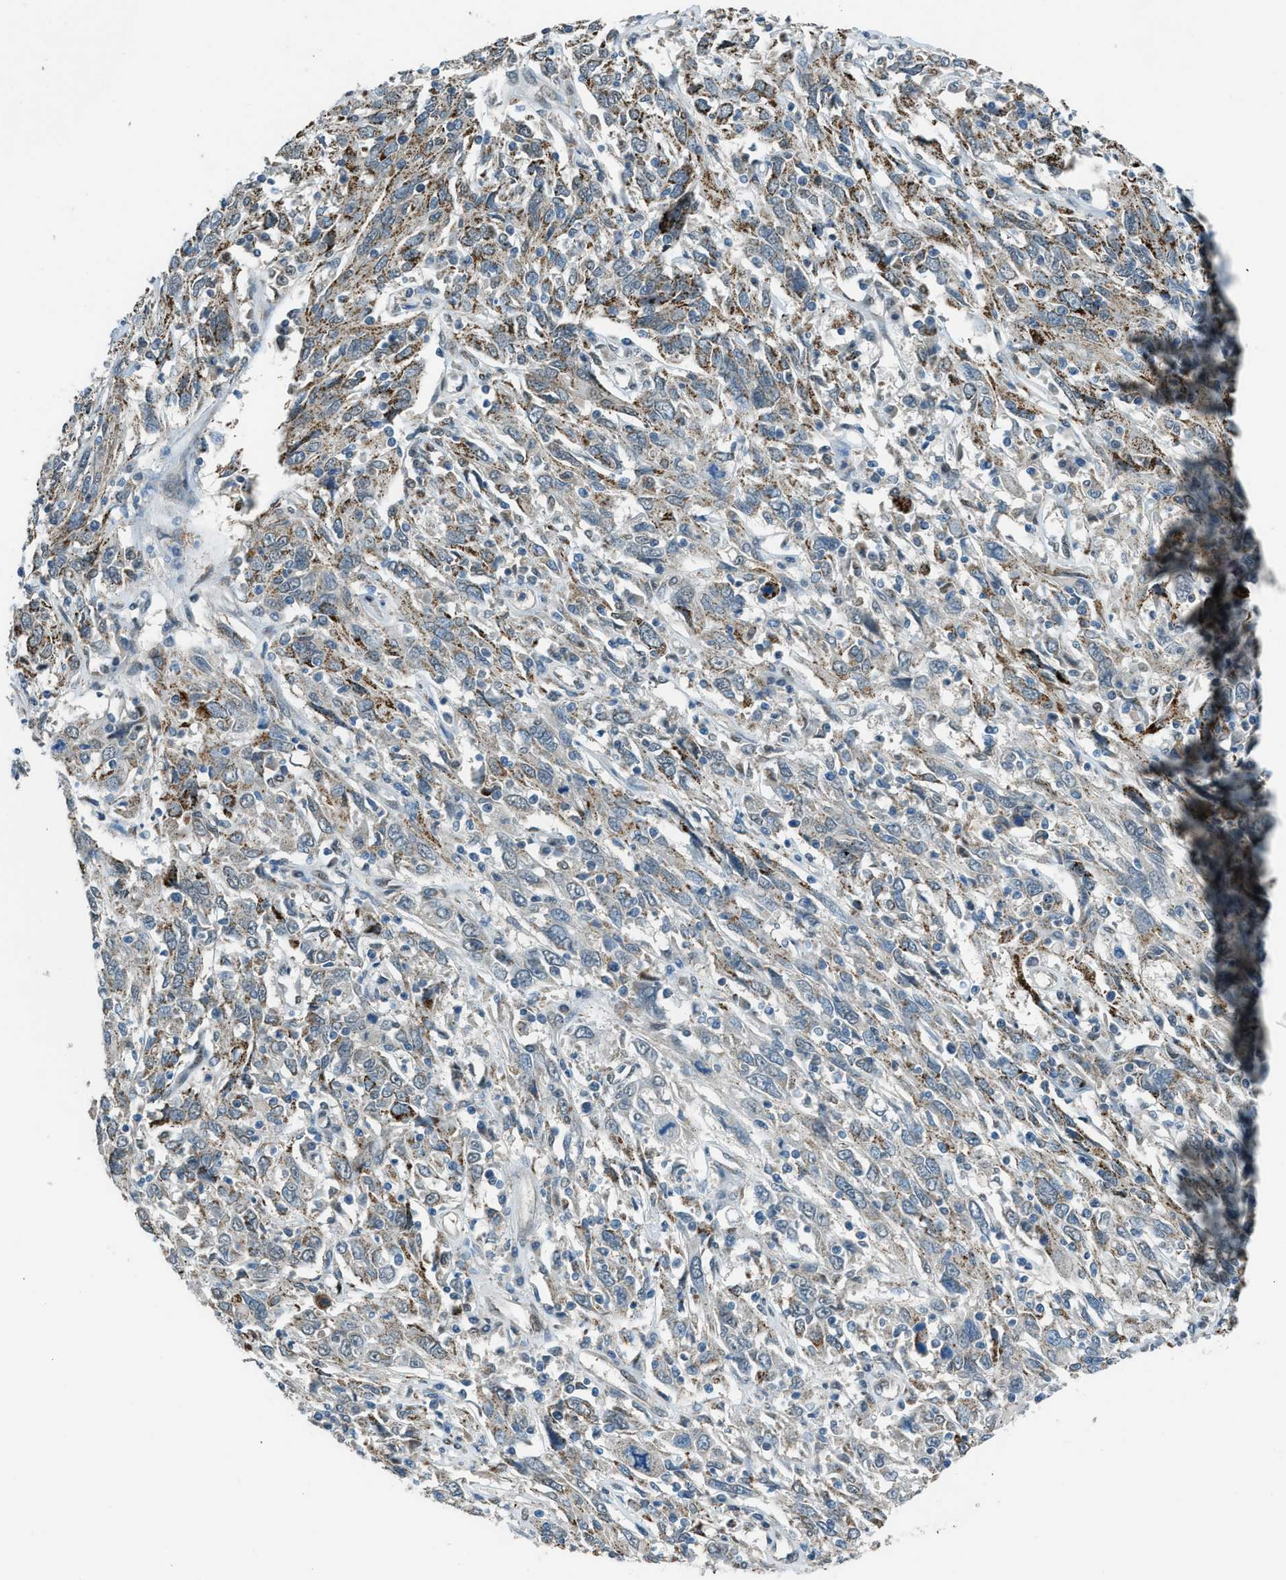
{"staining": {"intensity": "weak", "quantity": "25%-75%", "location": "cytoplasmic/membranous"}, "tissue": "cervical cancer", "cell_type": "Tumor cells", "image_type": "cancer", "snomed": [{"axis": "morphology", "description": "Squamous cell carcinoma, NOS"}, {"axis": "topography", "description": "Cervix"}], "caption": "A brown stain shows weak cytoplasmic/membranous expression of a protein in cervical squamous cell carcinoma tumor cells.", "gene": "NPEPL1", "patient": {"sex": "female", "age": 46}}